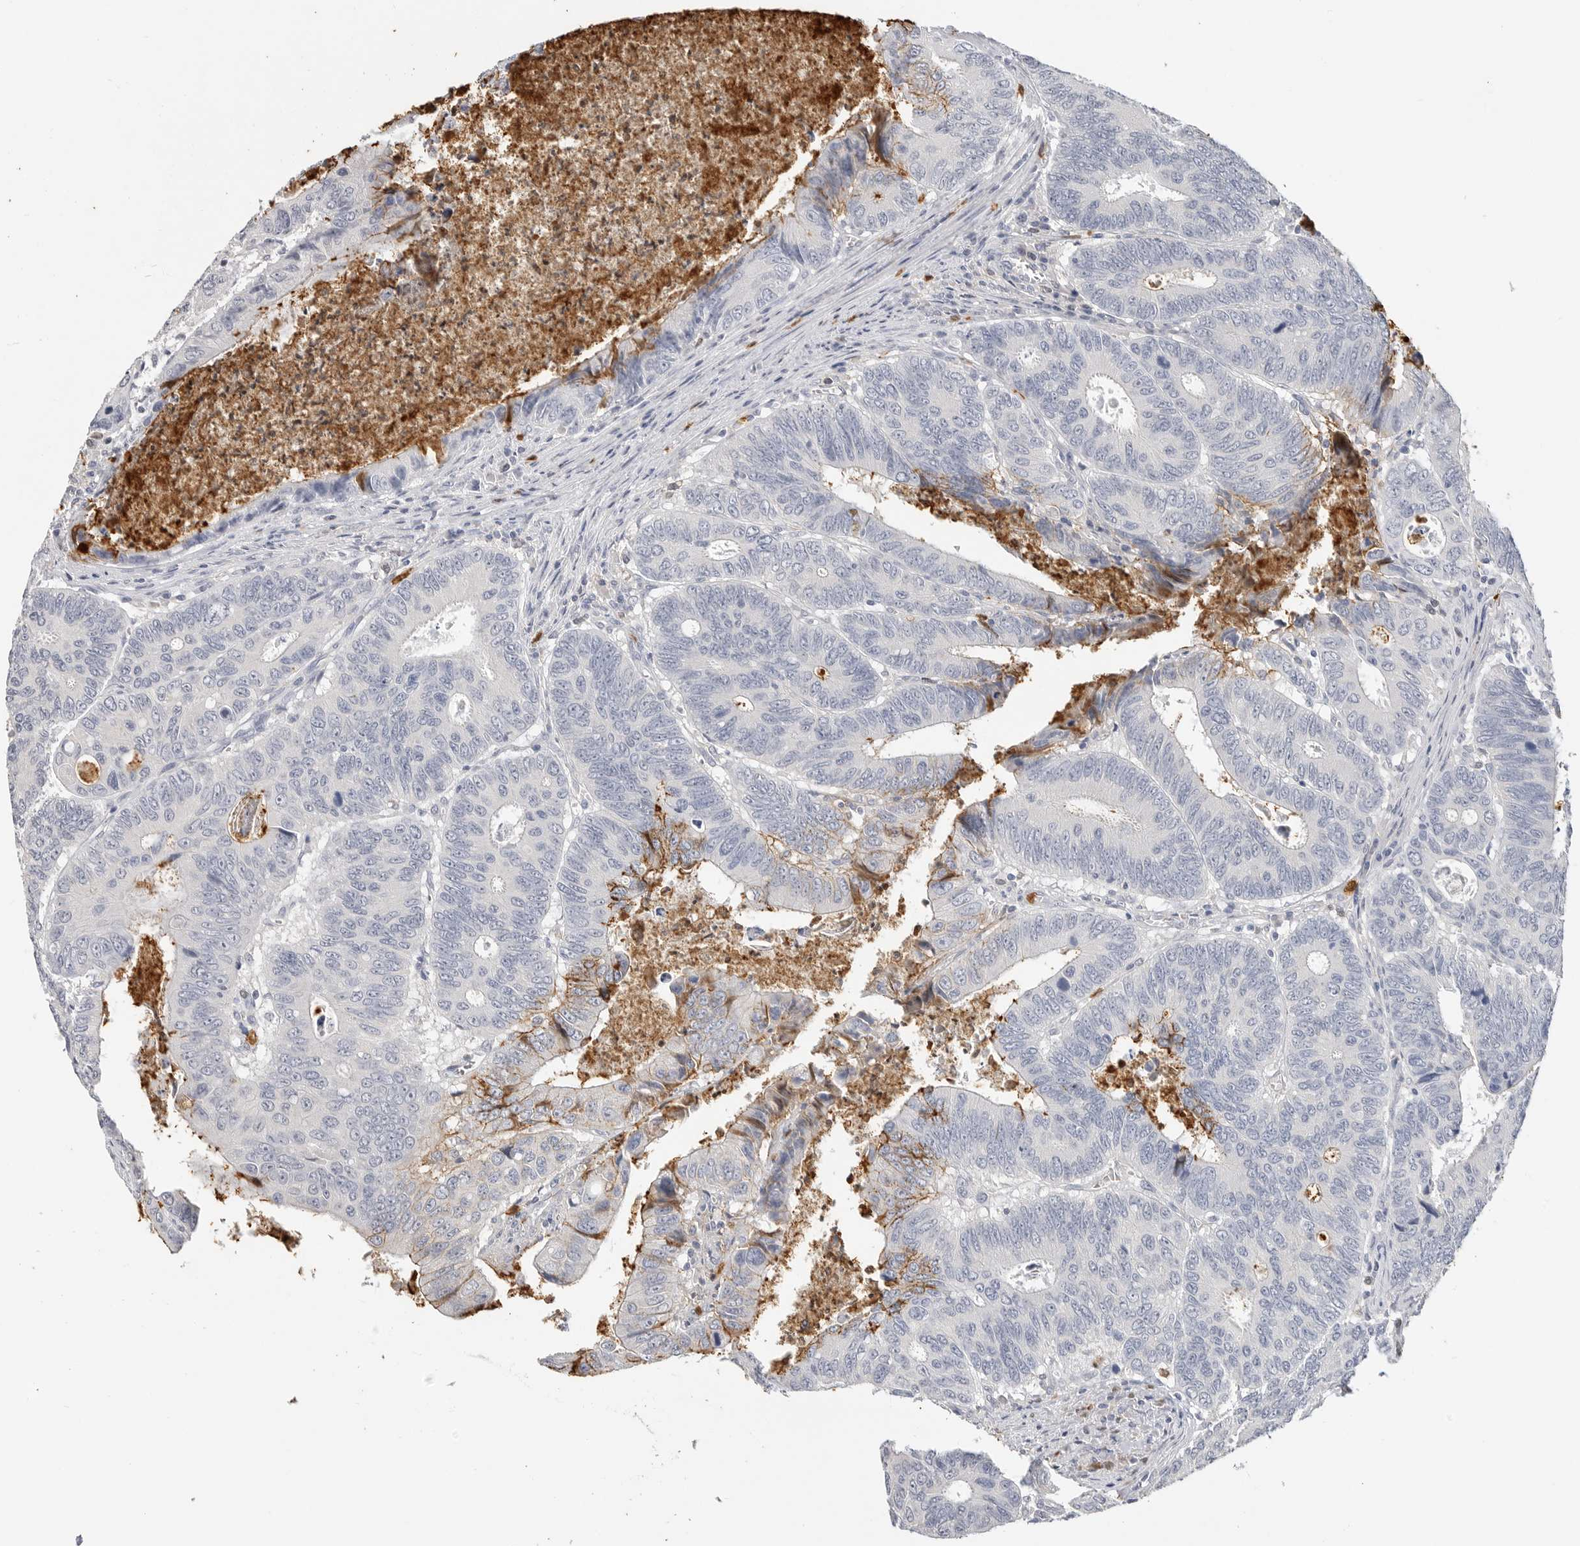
{"staining": {"intensity": "negative", "quantity": "none", "location": "none"}, "tissue": "colorectal cancer", "cell_type": "Tumor cells", "image_type": "cancer", "snomed": [{"axis": "morphology", "description": "Adenocarcinoma, NOS"}, {"axis": "topography", "description": "Colon"}], "caption": "This is an immunohistochemistry (IHC) image of colorectal cancer. There is no staining in tumor cells.", "gene": "LTBR", "patient": {"sex": "male", "age": 72}}